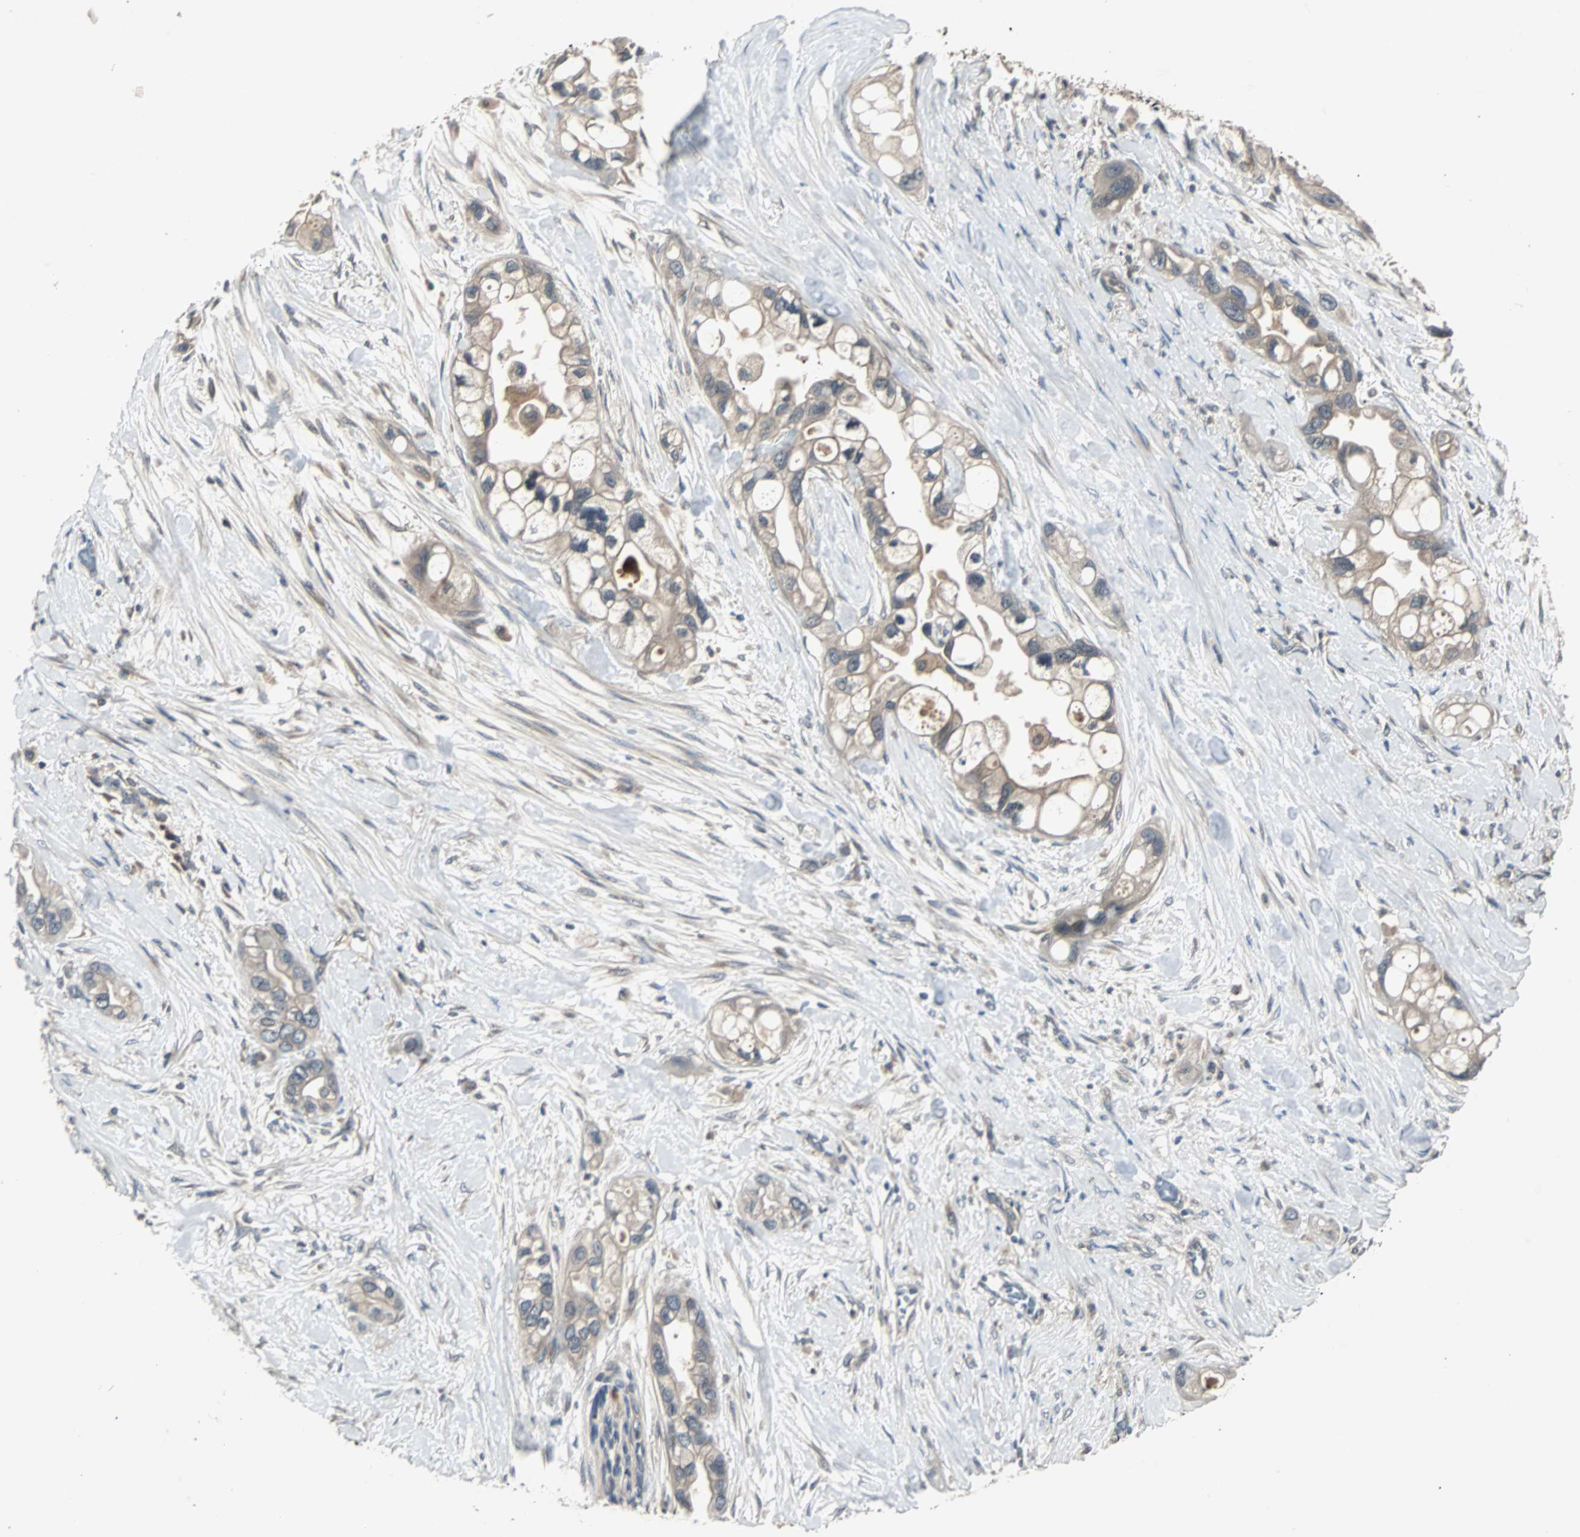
{"staining": {"intensity": "moderate", "quantity": ">75%", "location": "cytoplasmic/membranous"}, "tissue": "pancreatic cancer", "cell_type": "Tumor cells", "image_type": "cancer", "snomed": [{"axis": "morphology", "description": "Adenocarcinoma, NOS"}, {"axis": "topography", "description": "Pancreas"}], "caption": "Immunohistochemistry (IHC) image of human adenocarcinoma (pancreatic) stained for a protein (brown), which displays medium levels of moderate cytoplasmic/membranous positivity in about >75% of tumor cells.", "gene": "ARF1", "patient": {"sex": "female", "age": 77}}